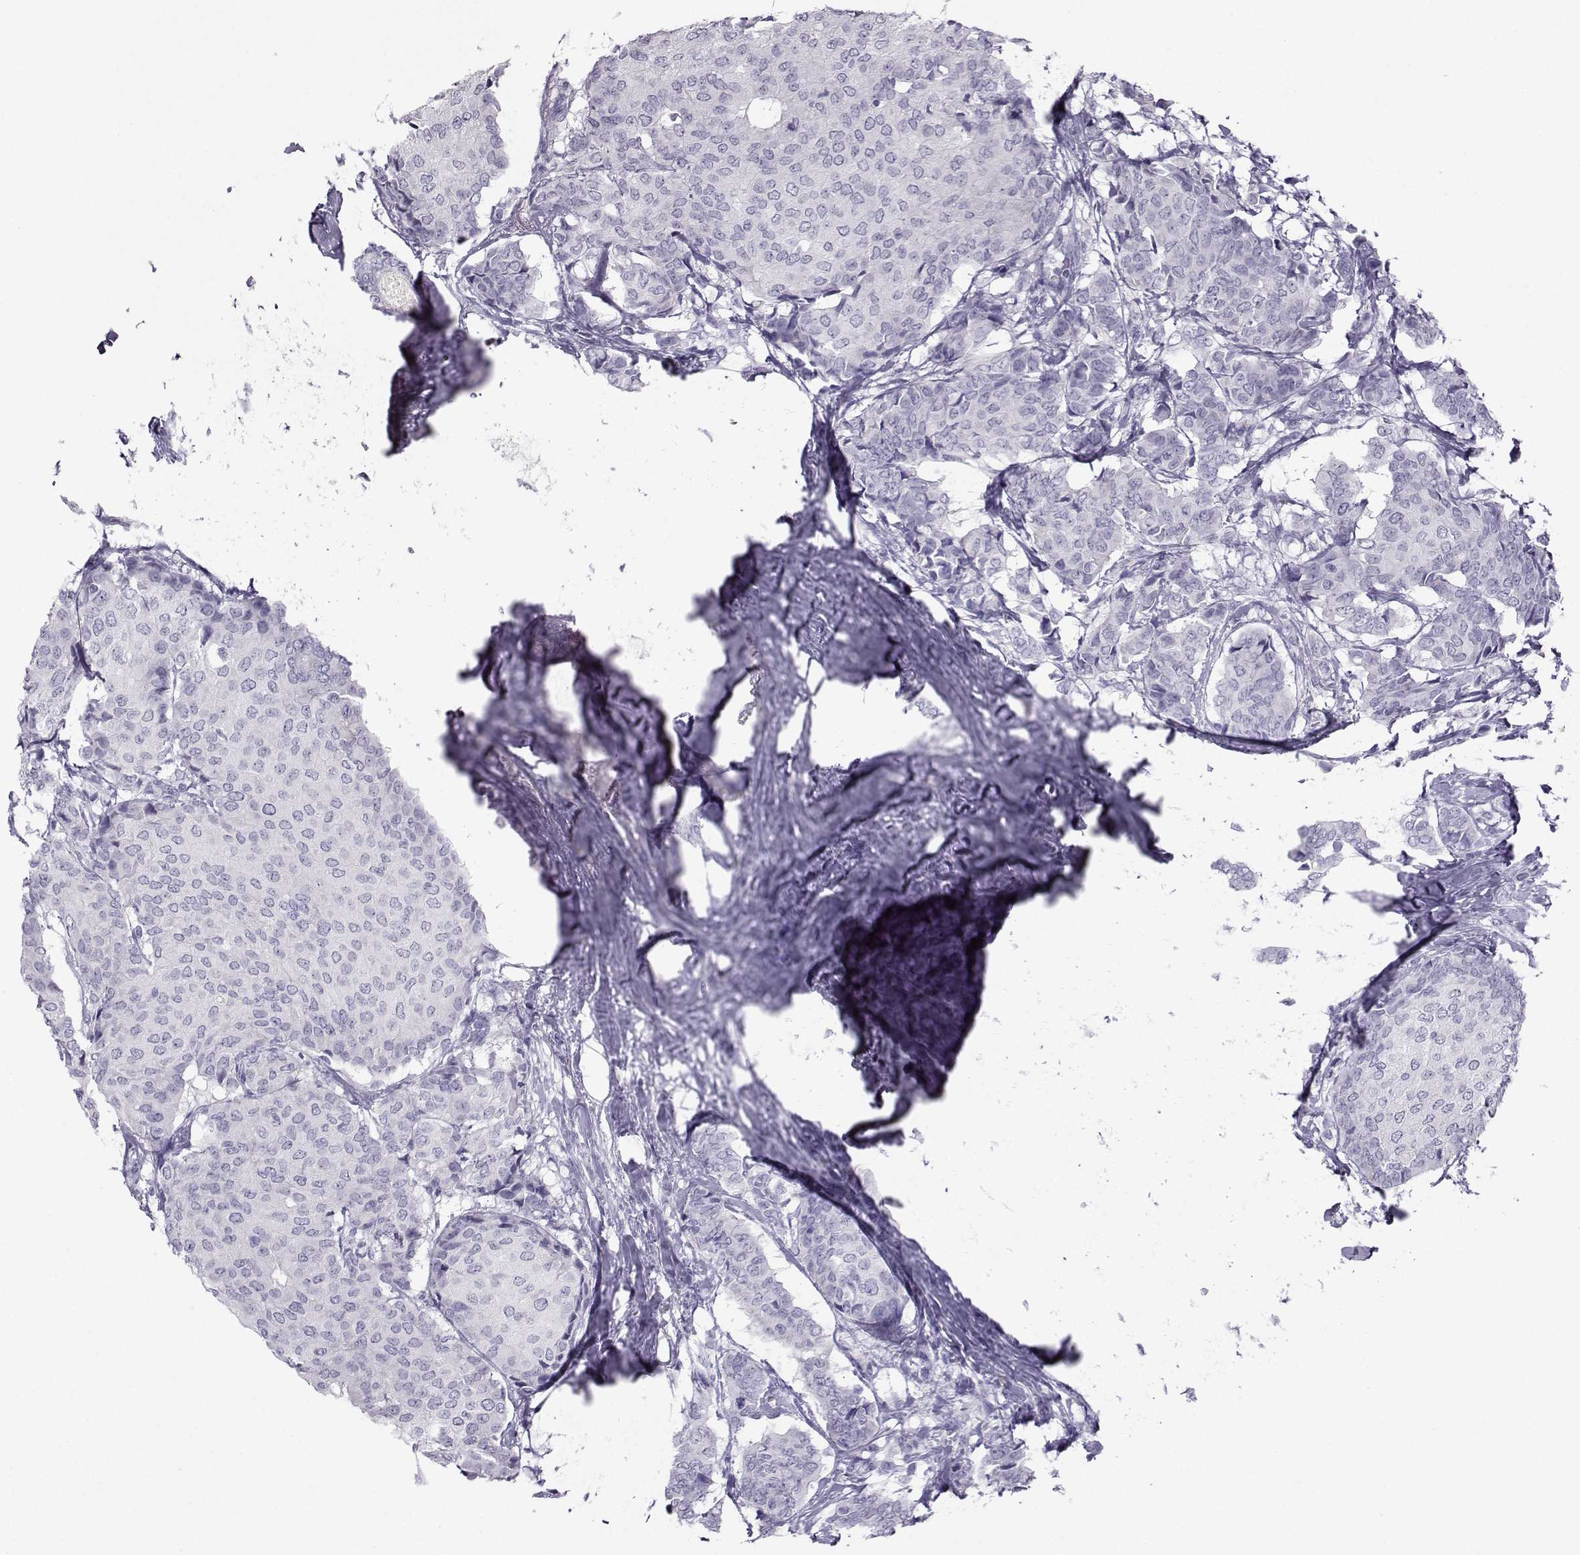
{"staining": {"intensity": "negative", "quantity": "none", "location": "none"}, "tissue": "breast cancer", "cell_type": "Tumor cells", "image_type": "cancer", "snomed": [{"axis": "morphology", "description": "Duct carcinoma"}, {"axis": "topography", "description": "Breast"}], "caption": "Breast cancer was stained to show a protein in brown. There is no significant expression in tumor cells.", "gene": "ARMC2", "patient": {"sex": "female", "age": 75}}